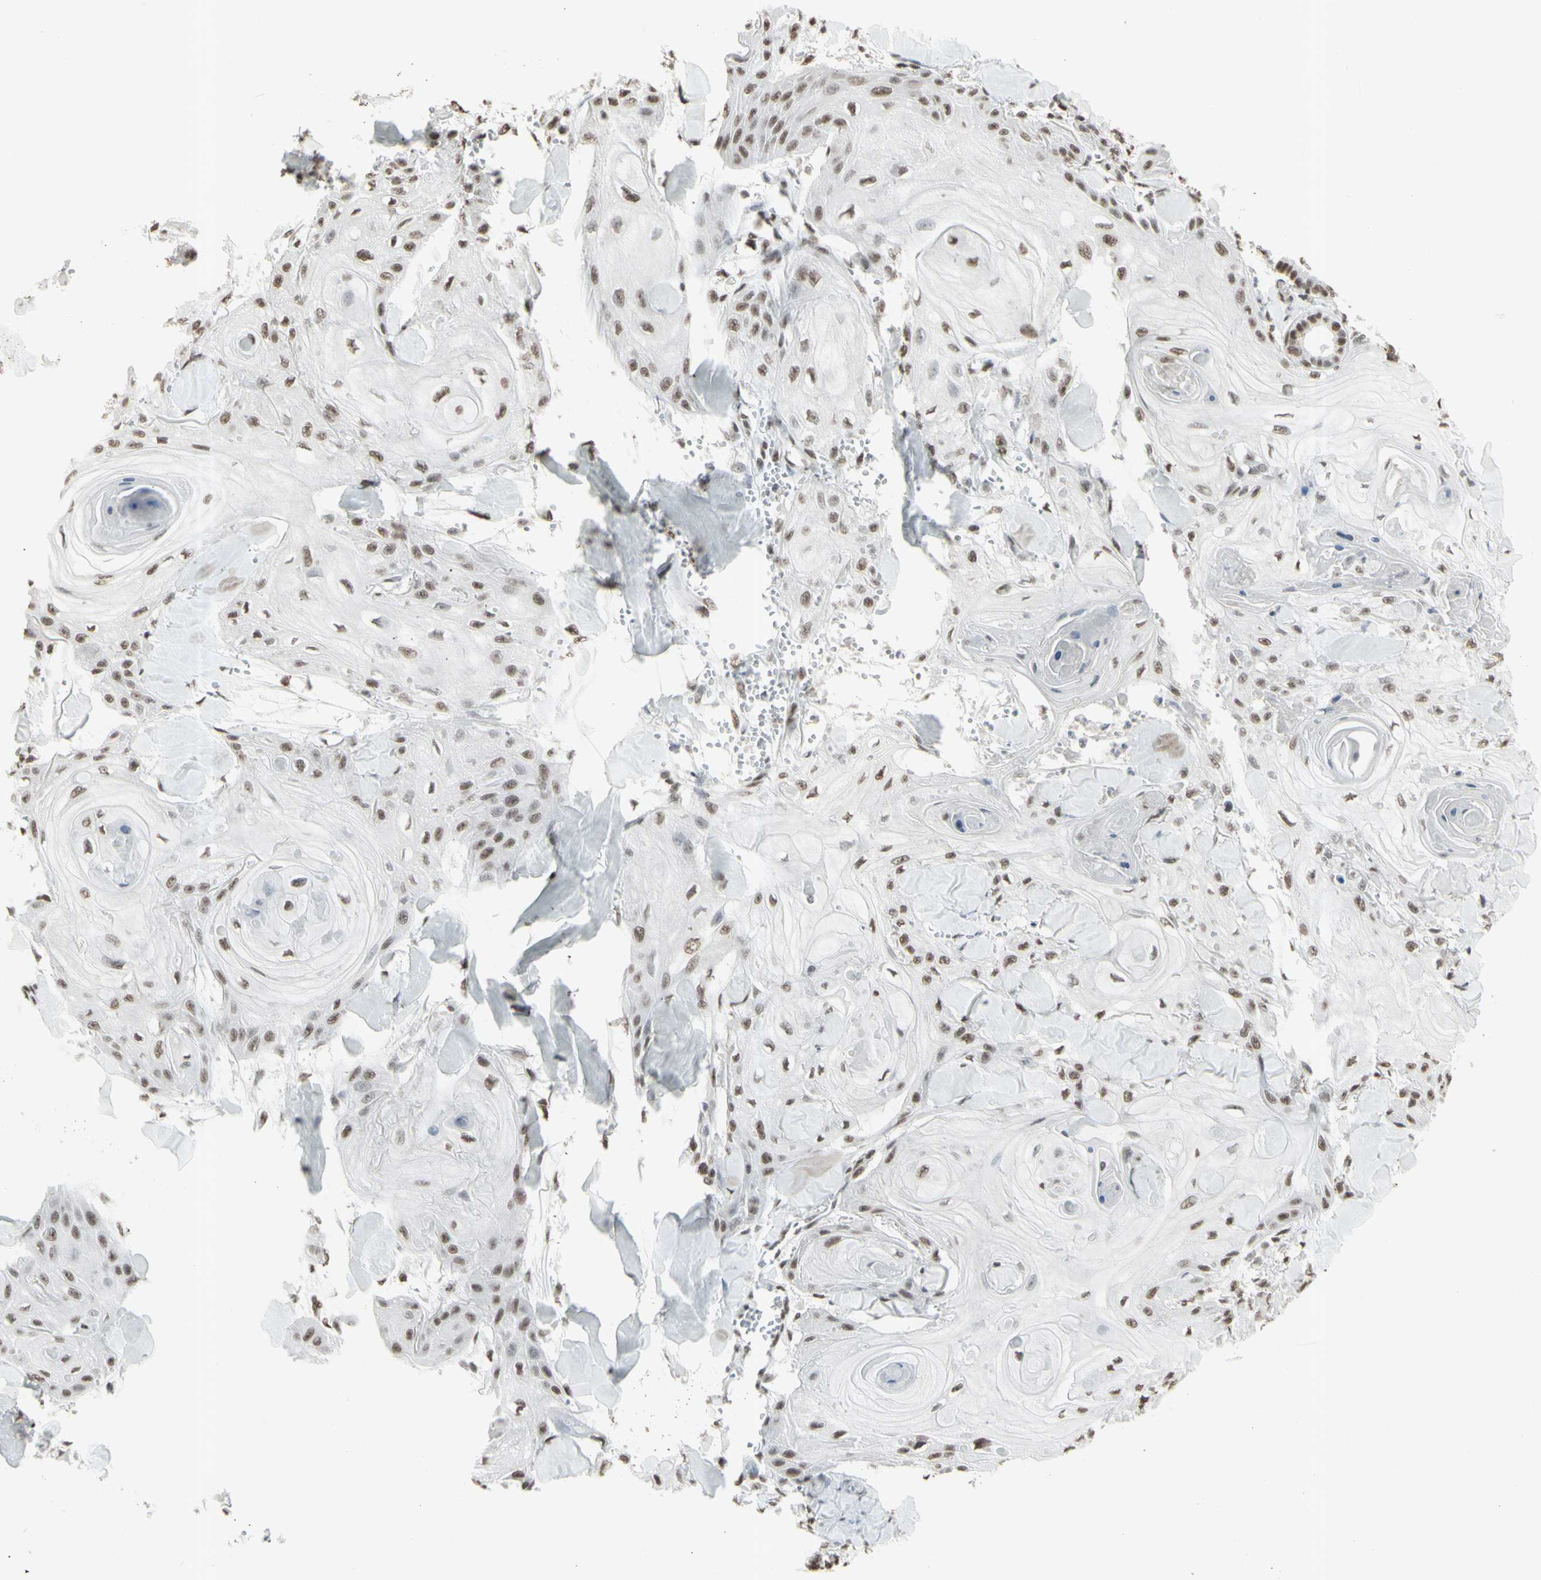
{"staining": {"intensity": "moderate", "quantity": ">75%", "location": "nuclear"}, "tissue": "skin cancer", "cell_type": "Tumor cells", "image_type": "cancer", "snomed": [{"axis": "morphology", "description": "Squamous cell carcinoma, NOS"}, {"axis": "topography", "description": "Skin"}], "caption": "Immunohistochemical staining of skin cancer reveals medium levels of moderate nuclear positivity in approximately >75% of tumor cells.", "gene": "TRIM28", "patient": {"sex": "male", "age": 74}}